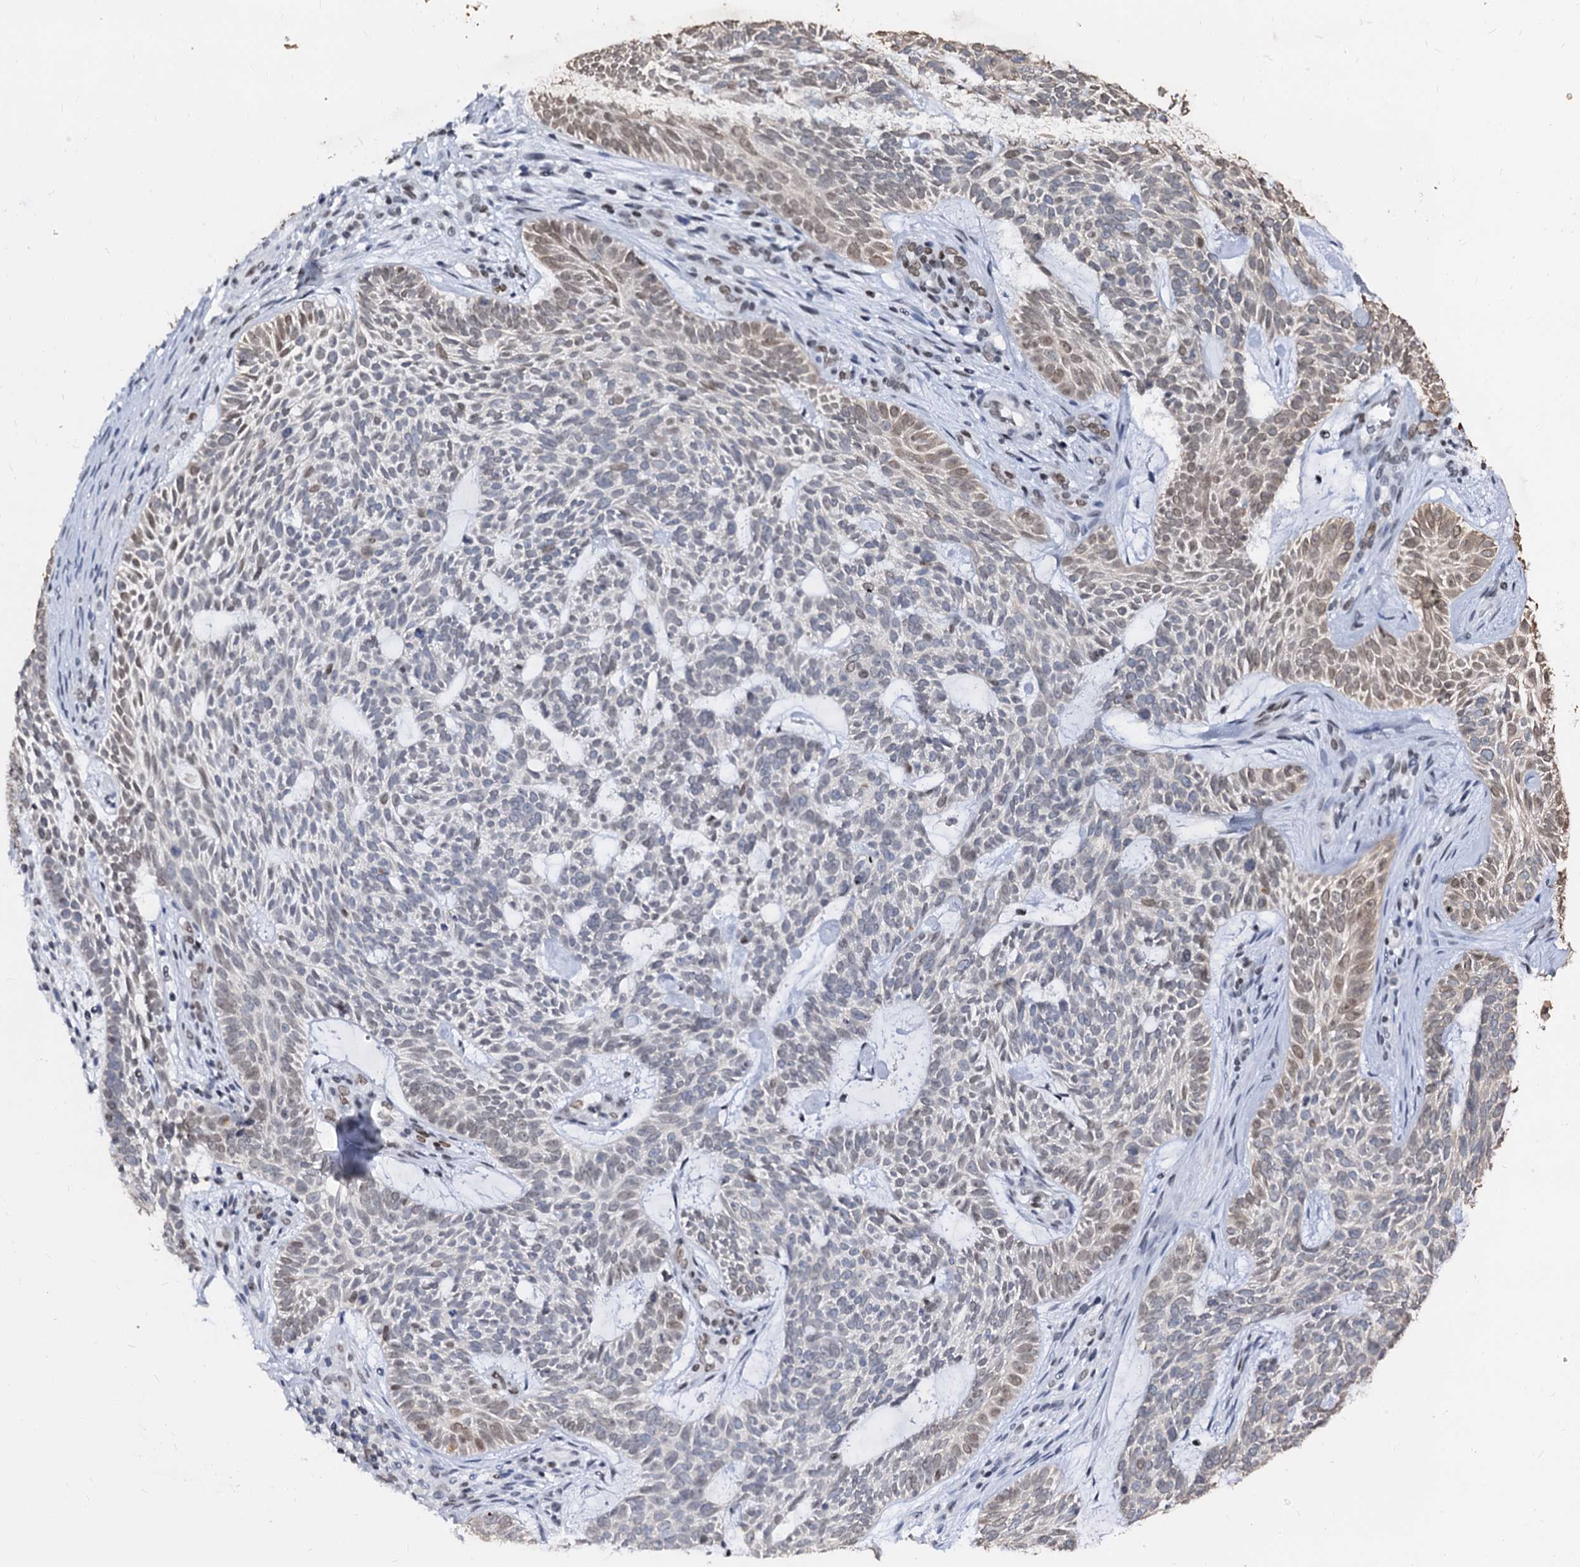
{"staining": {"intensity": "weak", "quantity": "25%-75%", "location": "nuclear"}, "tissue": "skin cancer", "cell_type": "Tumor cells", "image_type": "cancer", "snomed": [{"axis": "morphology", "description": "Basal cell carcinoma"}, {"axis": "topography", "description": "Skin"}], "caption": "Immunohistochemical staining of human basal cell carcinoma (skin) shows low levels of weak nuclear staining in approximately 25%-75% of tumor cells. The staining is performed using DAB brown chromogen to label protein expression. The nuclei are counter-stained blue using hematoxylin.", "gene": "CMAS", "patient": {"sex": "male", "age": 75}}